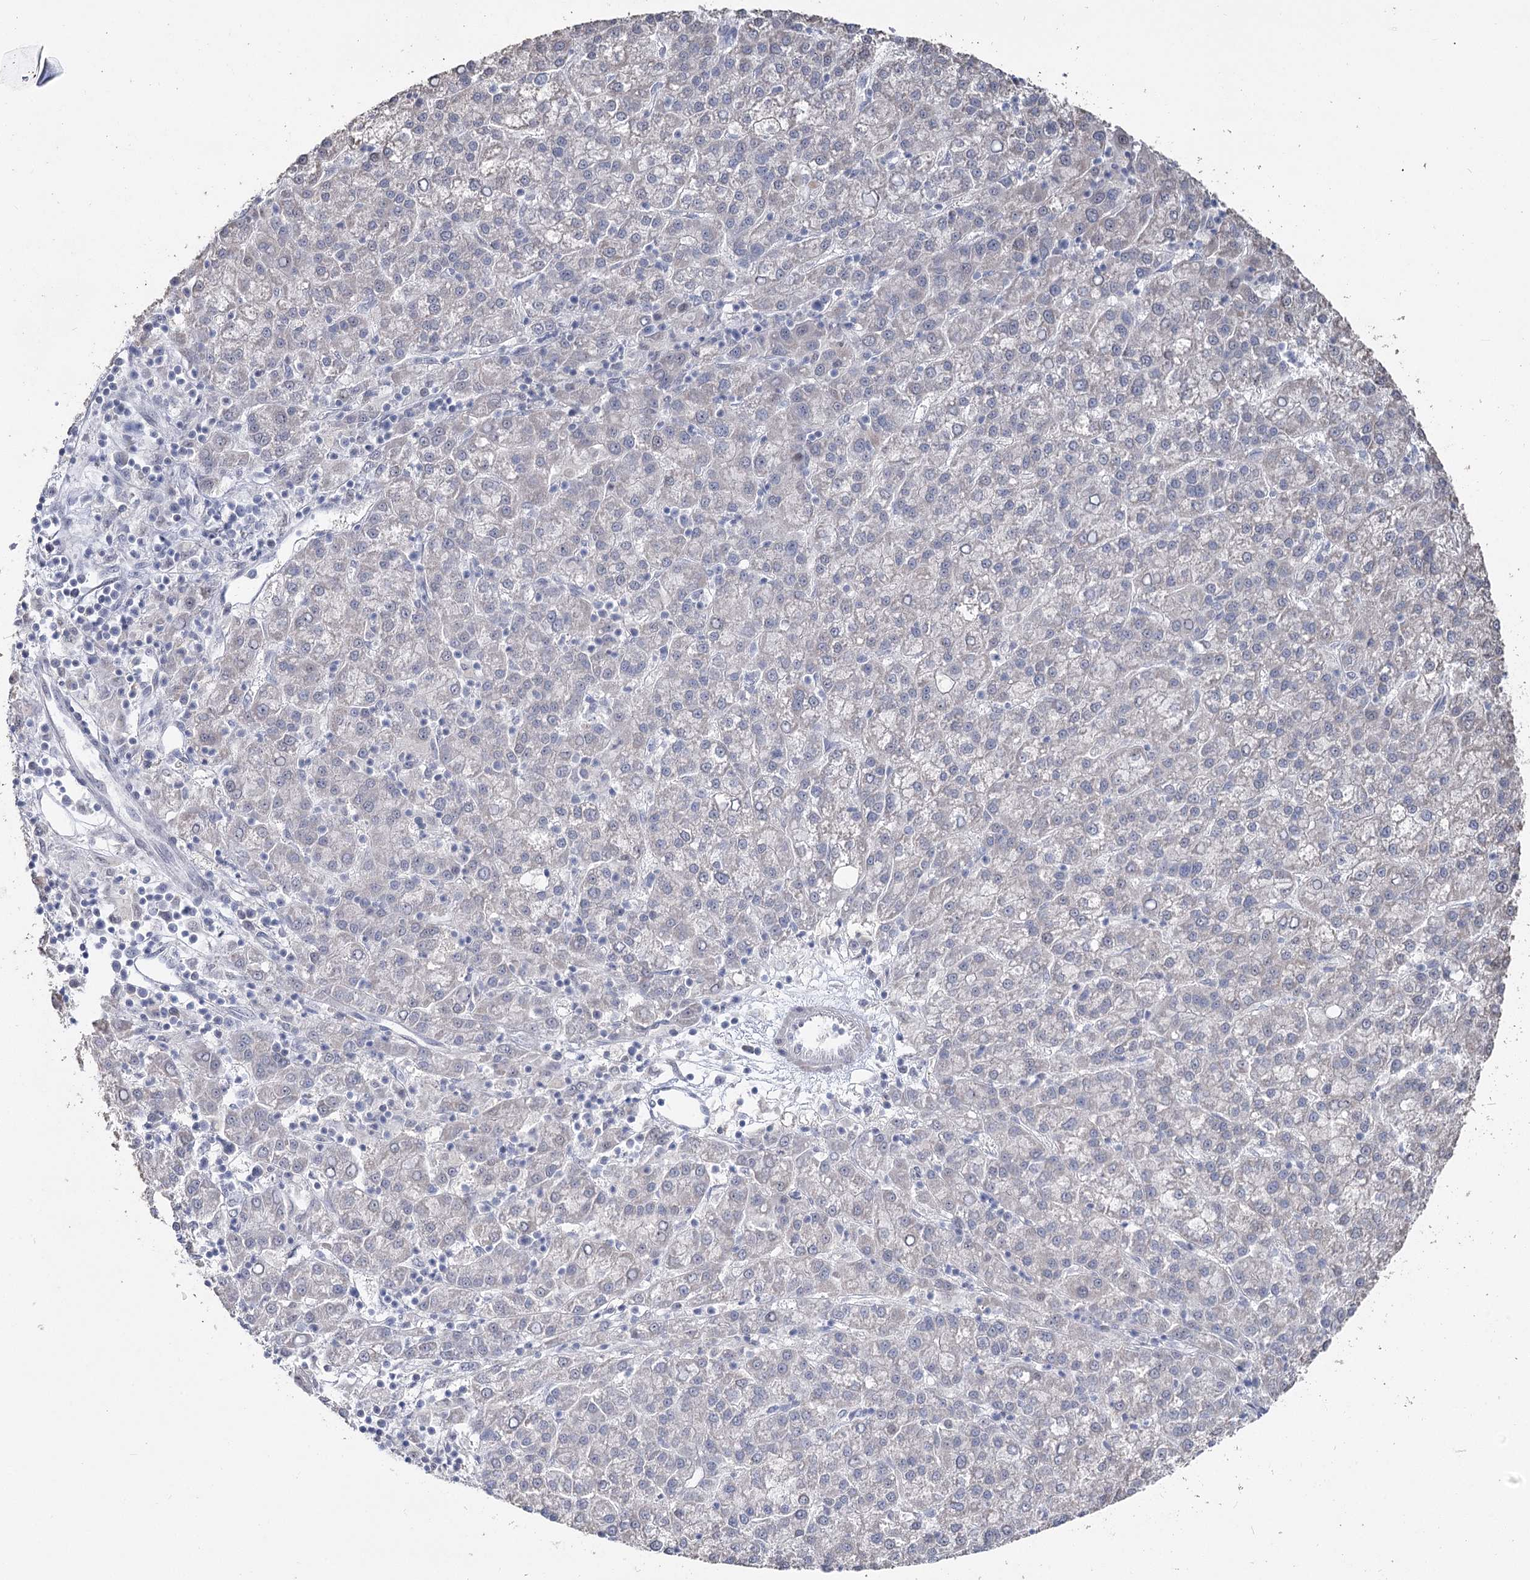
{"staining": {"intensity": "negative", "quantity": "none", "location": "none"}, "tissue": "liver cancer", "cell_type": "Tumor cells", "image_type": "cancer", "snomed": [{"axis": "morphology", "description": "Carcinoma, Hepatocellular, NOS"}, {"axis": "topography", "description": "Liver"}], "caption": "Image shows no significant protein expression in tumor cells of hepatocellular carcinoma (liver). (DAB immunohistochemistry (IHC), high magnification).", "gene": "RUFY4", "patient": {"sex": "female", "age": 58}}